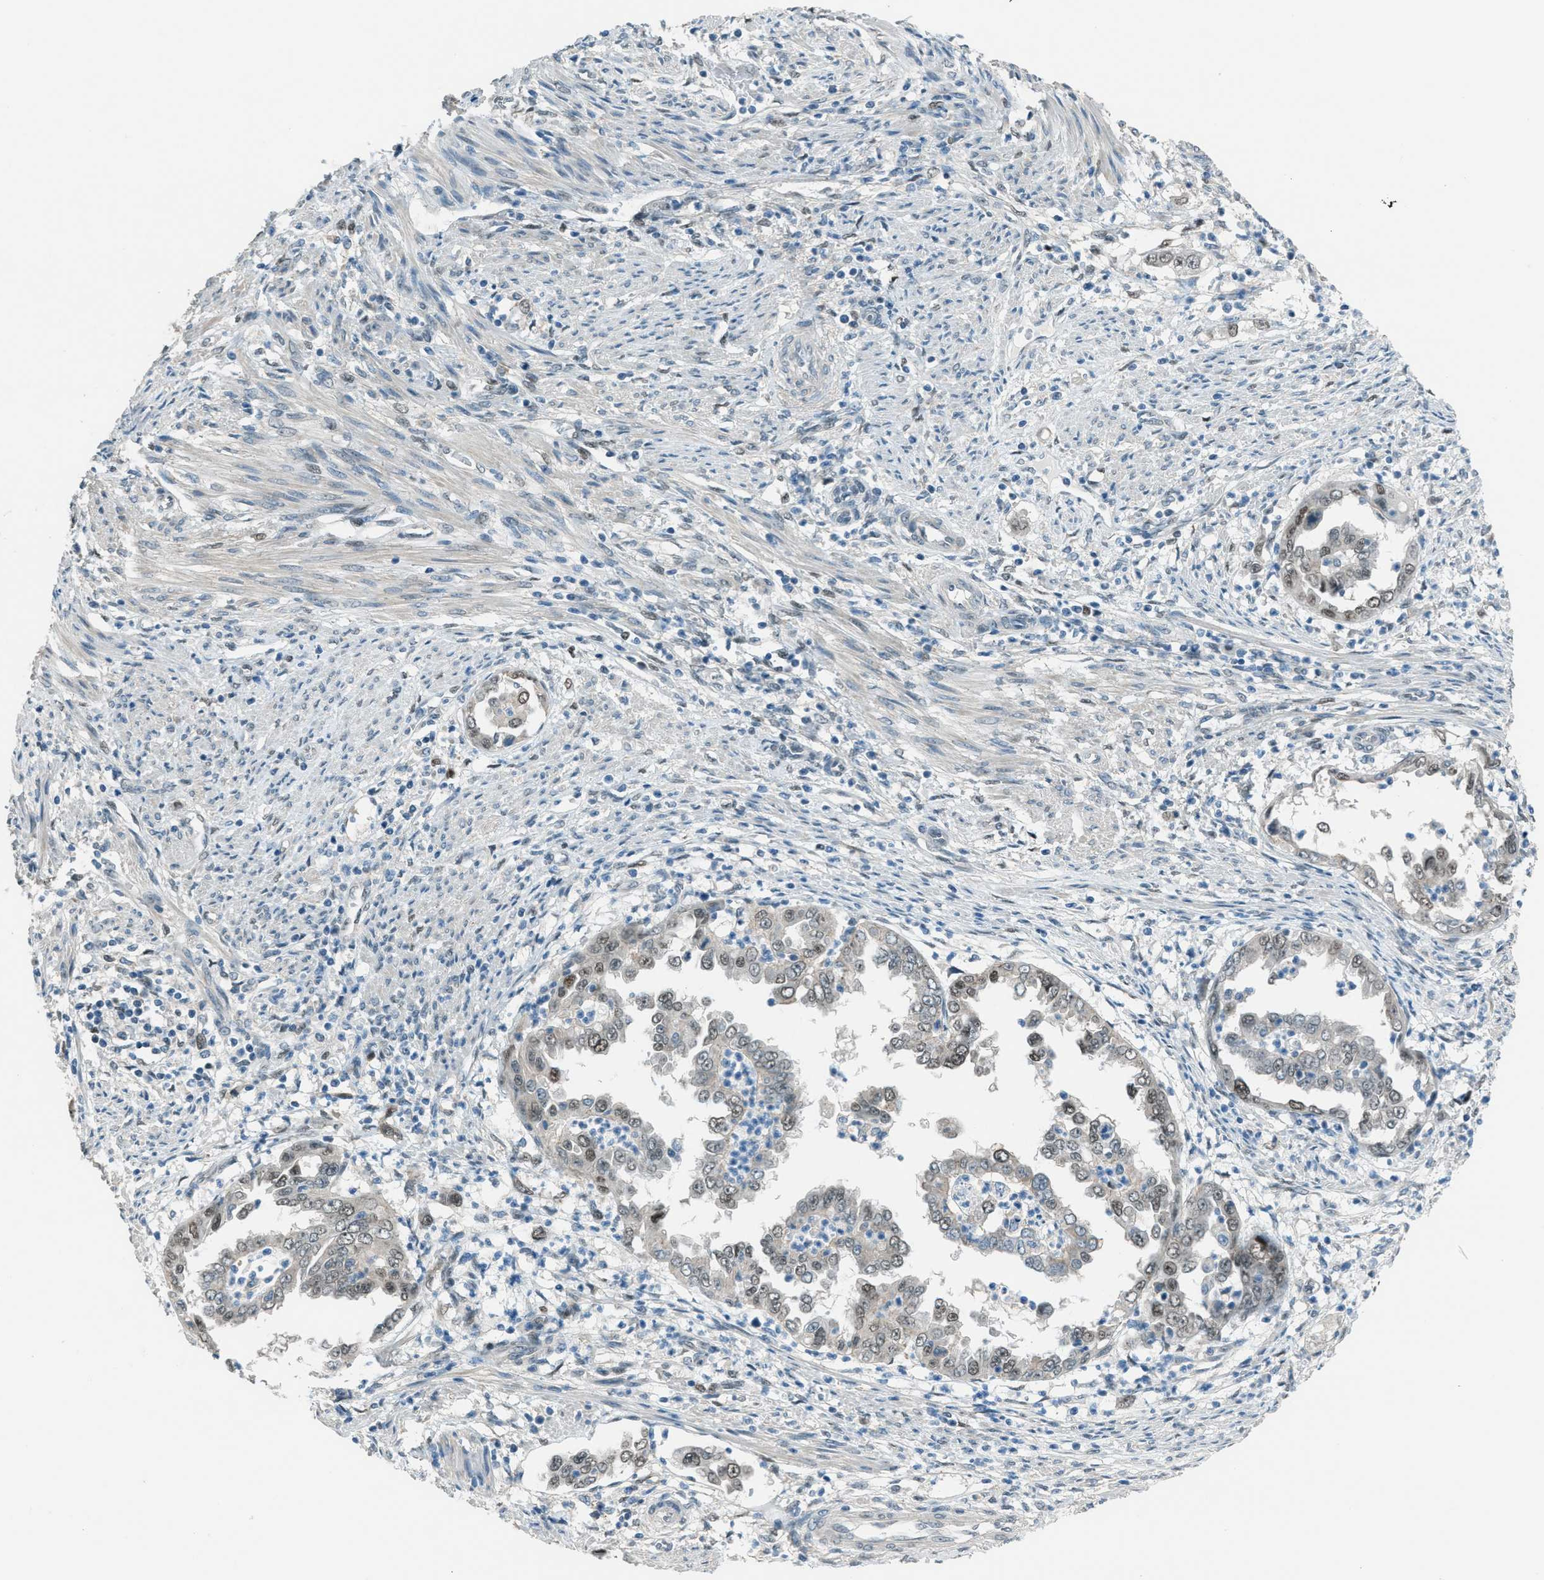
{"staining": {"intensity": "moderate", "quantity": ">75%", "location": "nuclear"}, "tissue": "endometrial cancer", "cell_type": "Tumor cells", "image_type": "cancer", "snomed": [{"axis": "morphology", "description": "Adenocarcinoma, NOS"}, {"axis": "topography", "description": "Endometrium"}], "caption": "DAB (3,3'-diaminobenzidine) immunohistochemical staining of endometrial adenocarcinoma exhibits moderate nuclear protein positivity in approximately >75% of tumor cells.", "gene": "TCF3", "patient": {"sex": "female", "age": 85}}